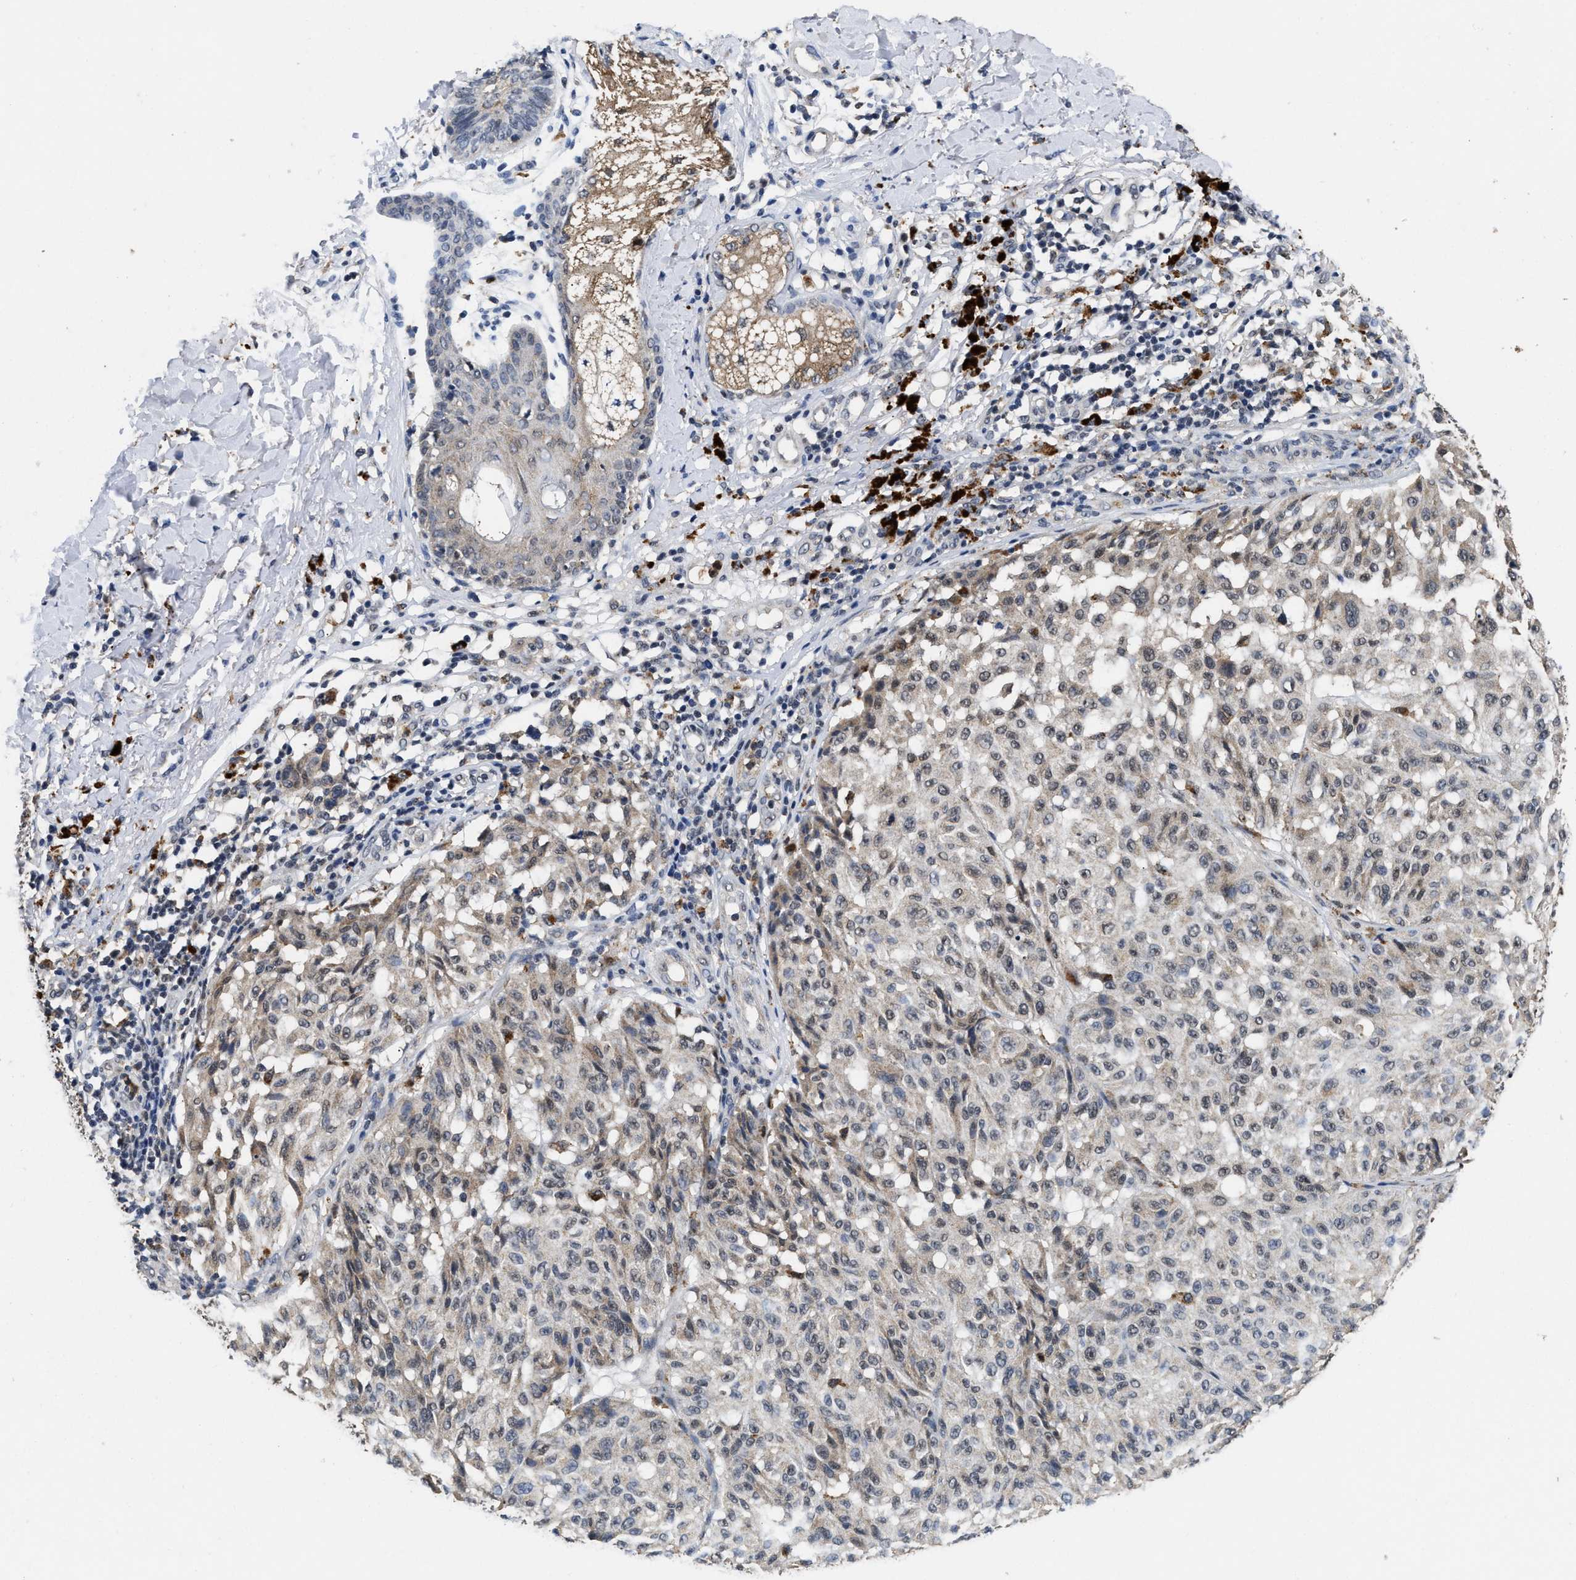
{"staining": {"intensity": "weak", "quantity": "<25%", "location": "cytoplasmic/membranous,nuclear"}, "tissue": "melanoma", "cell_type": "Tumor cells", "image_type": "cancer", "snomed": [{"axis": "morphology", "description": "Malignant melanoma, NOS"}, {"axis": "topography", "description": "Skin"}], "caption": "Melanoma stained for a protein using immunohistochemistry shows no positivity tumor cells.", "gene": "ACOX1", "patient": {"sex": "female", "age": 46}}